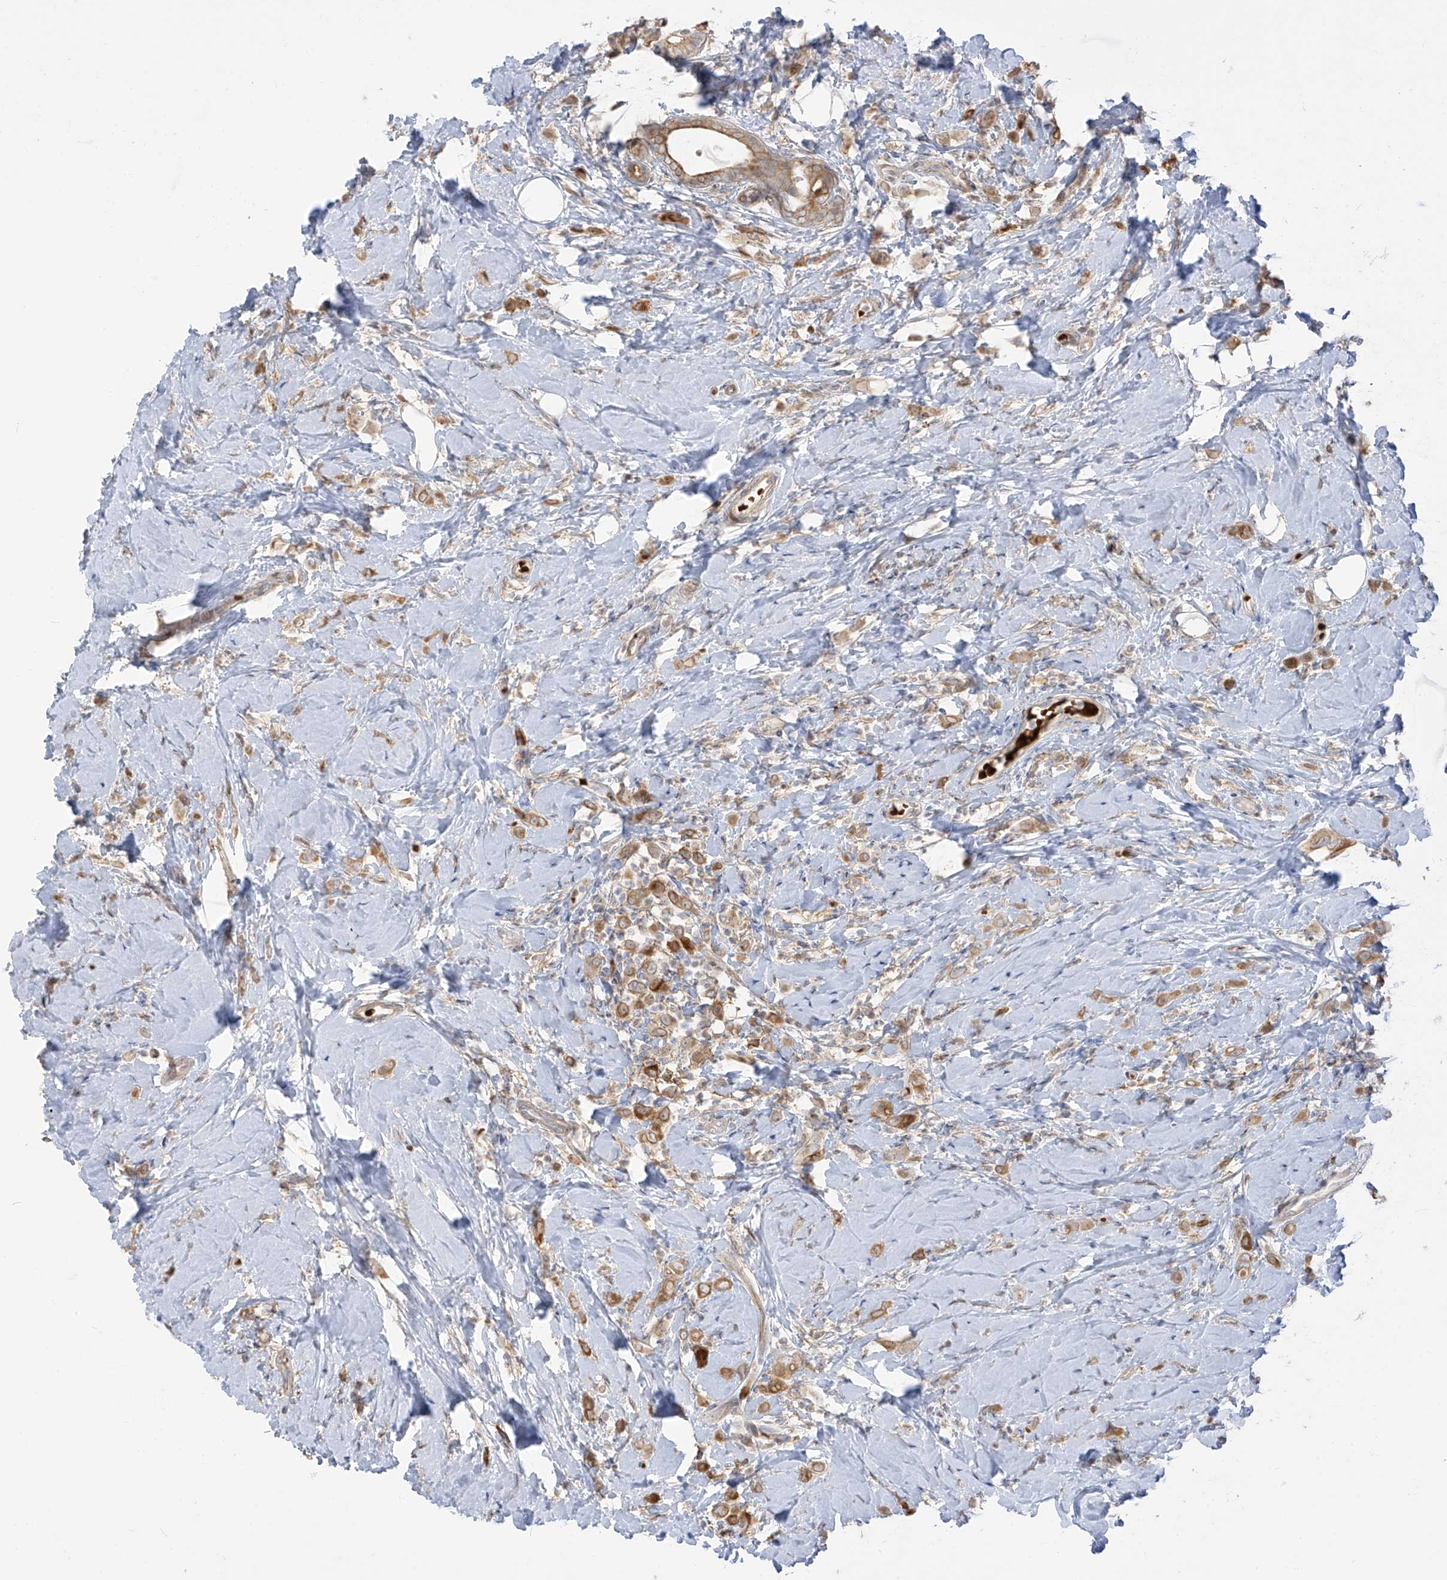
{"staining": {"intensity": "moderate", "quantity": ">75%", "location": "cytoplasmic/membranous"}, "tissue": "breast cancer", "cell_type": "Tumor cells", "image_type": "cancer", "snomed": [{"axis": "morphology", "description": "Lobular carcinoma"}, {"axis": "topography", "description": "Breast"}], "caption": "A brown stain labels moderate cytoplasmic/membranous expression of a protein in human lobular carcinoma (breast) tumor cells. (brown staining indicates protein expression, while blue staining denotes nuclei).", "gene": "ZGRF1", "patient": {"sex": "female", "age": 47}}